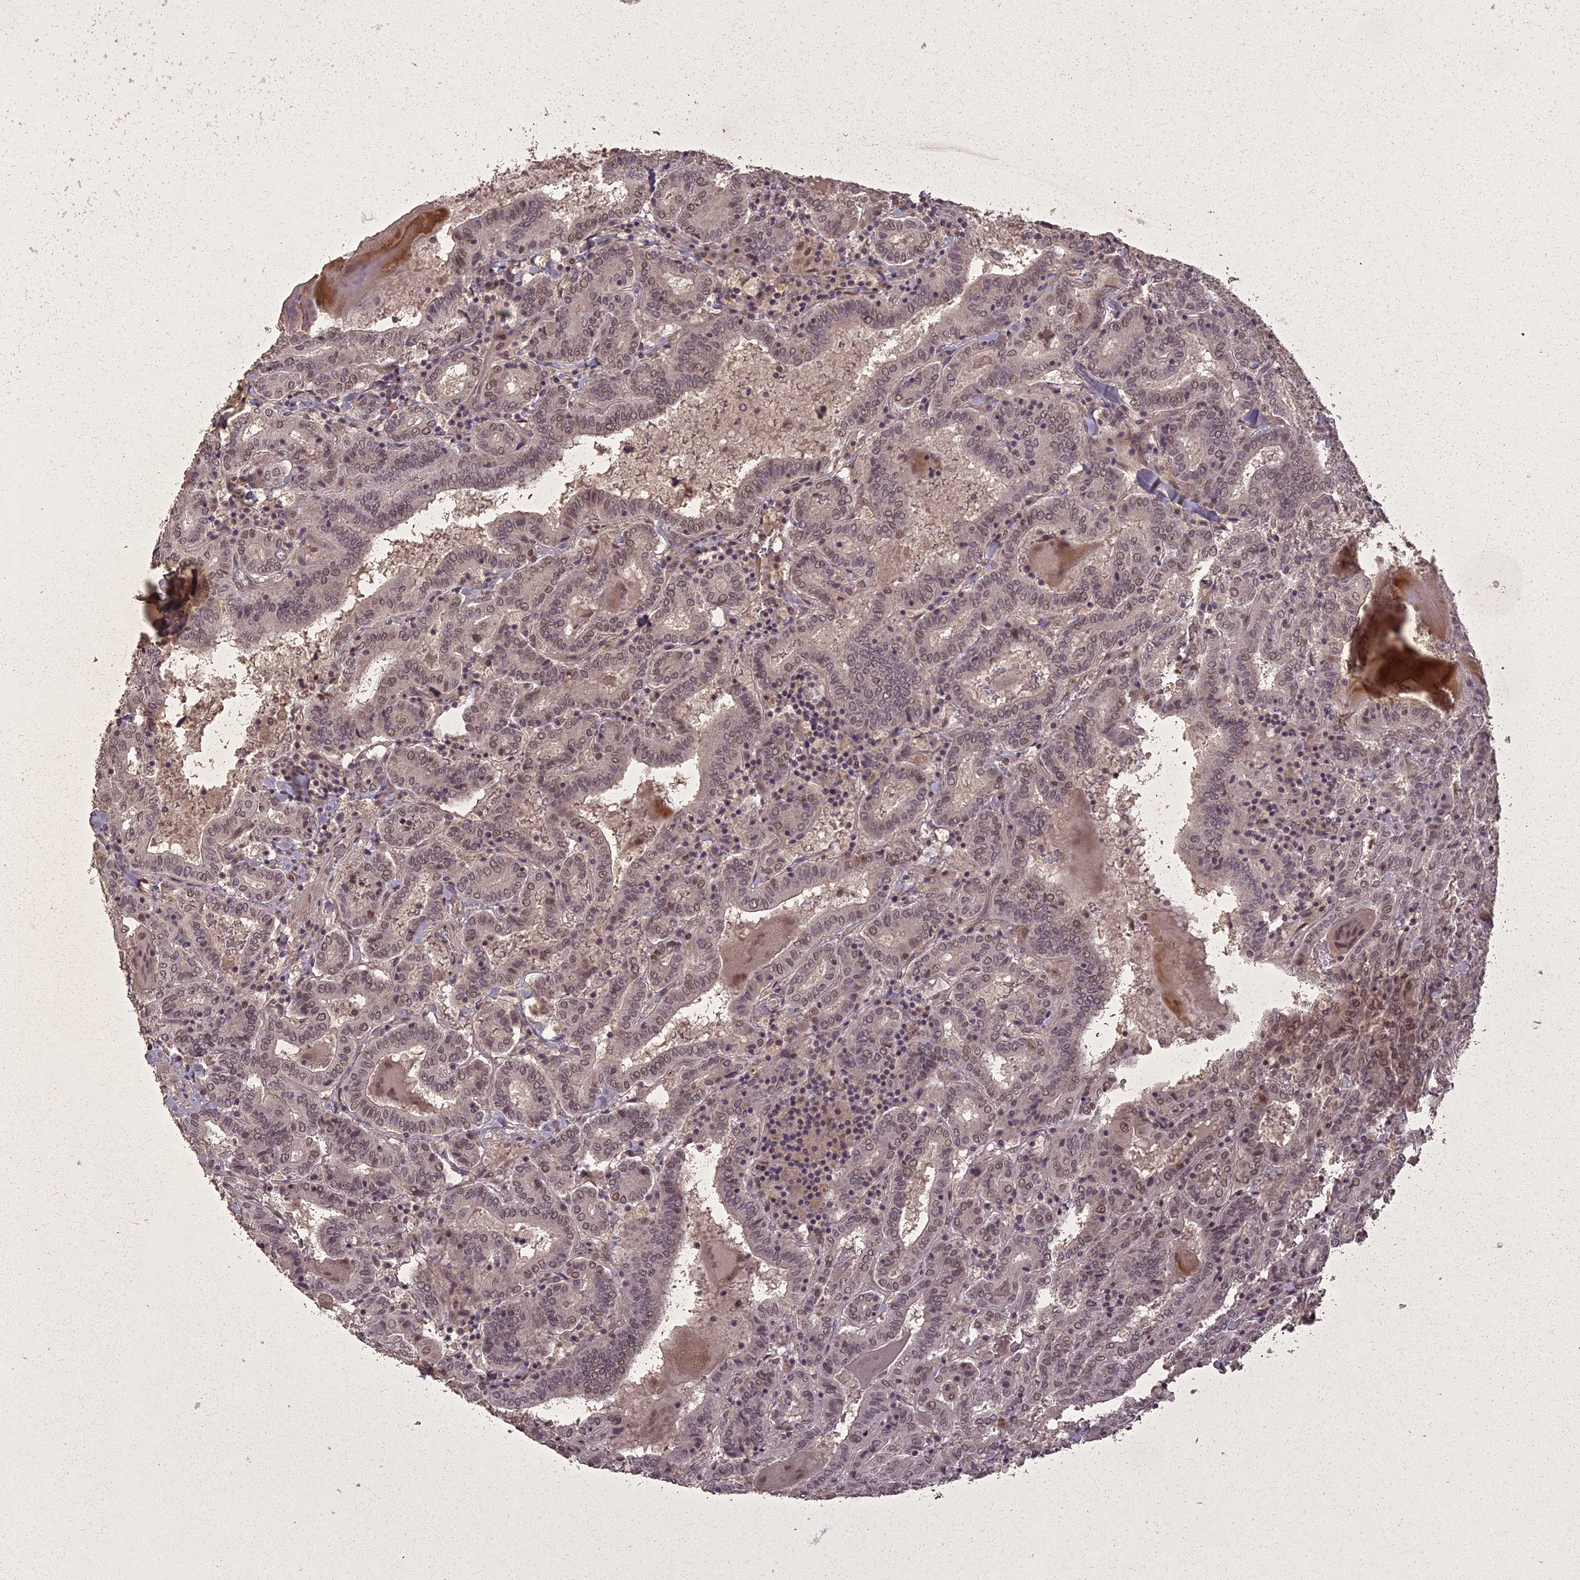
{"staining": {"intensity": "moderate", "quantity": ">75%", "location": "cytoplasmic/membranous,nuclear"}, "tissue": "thyroid cancer", "cell_type": "Tumor cells", "image_type": "cancer", "snomed": [{"axis": "morphology", "description": "Papillary adenocarcinoma, NOS"}, {"axis": "topography", "description": "Thyroid gland"}], "caption": "Brown immunohistochemical staining in human thyroid cancer displays moderate cytoplasmic/membranous and nuclear expression in about >75% of tumor cells.", "gene": "LIN37", "patient": {"sex": "female", "age": 72}}